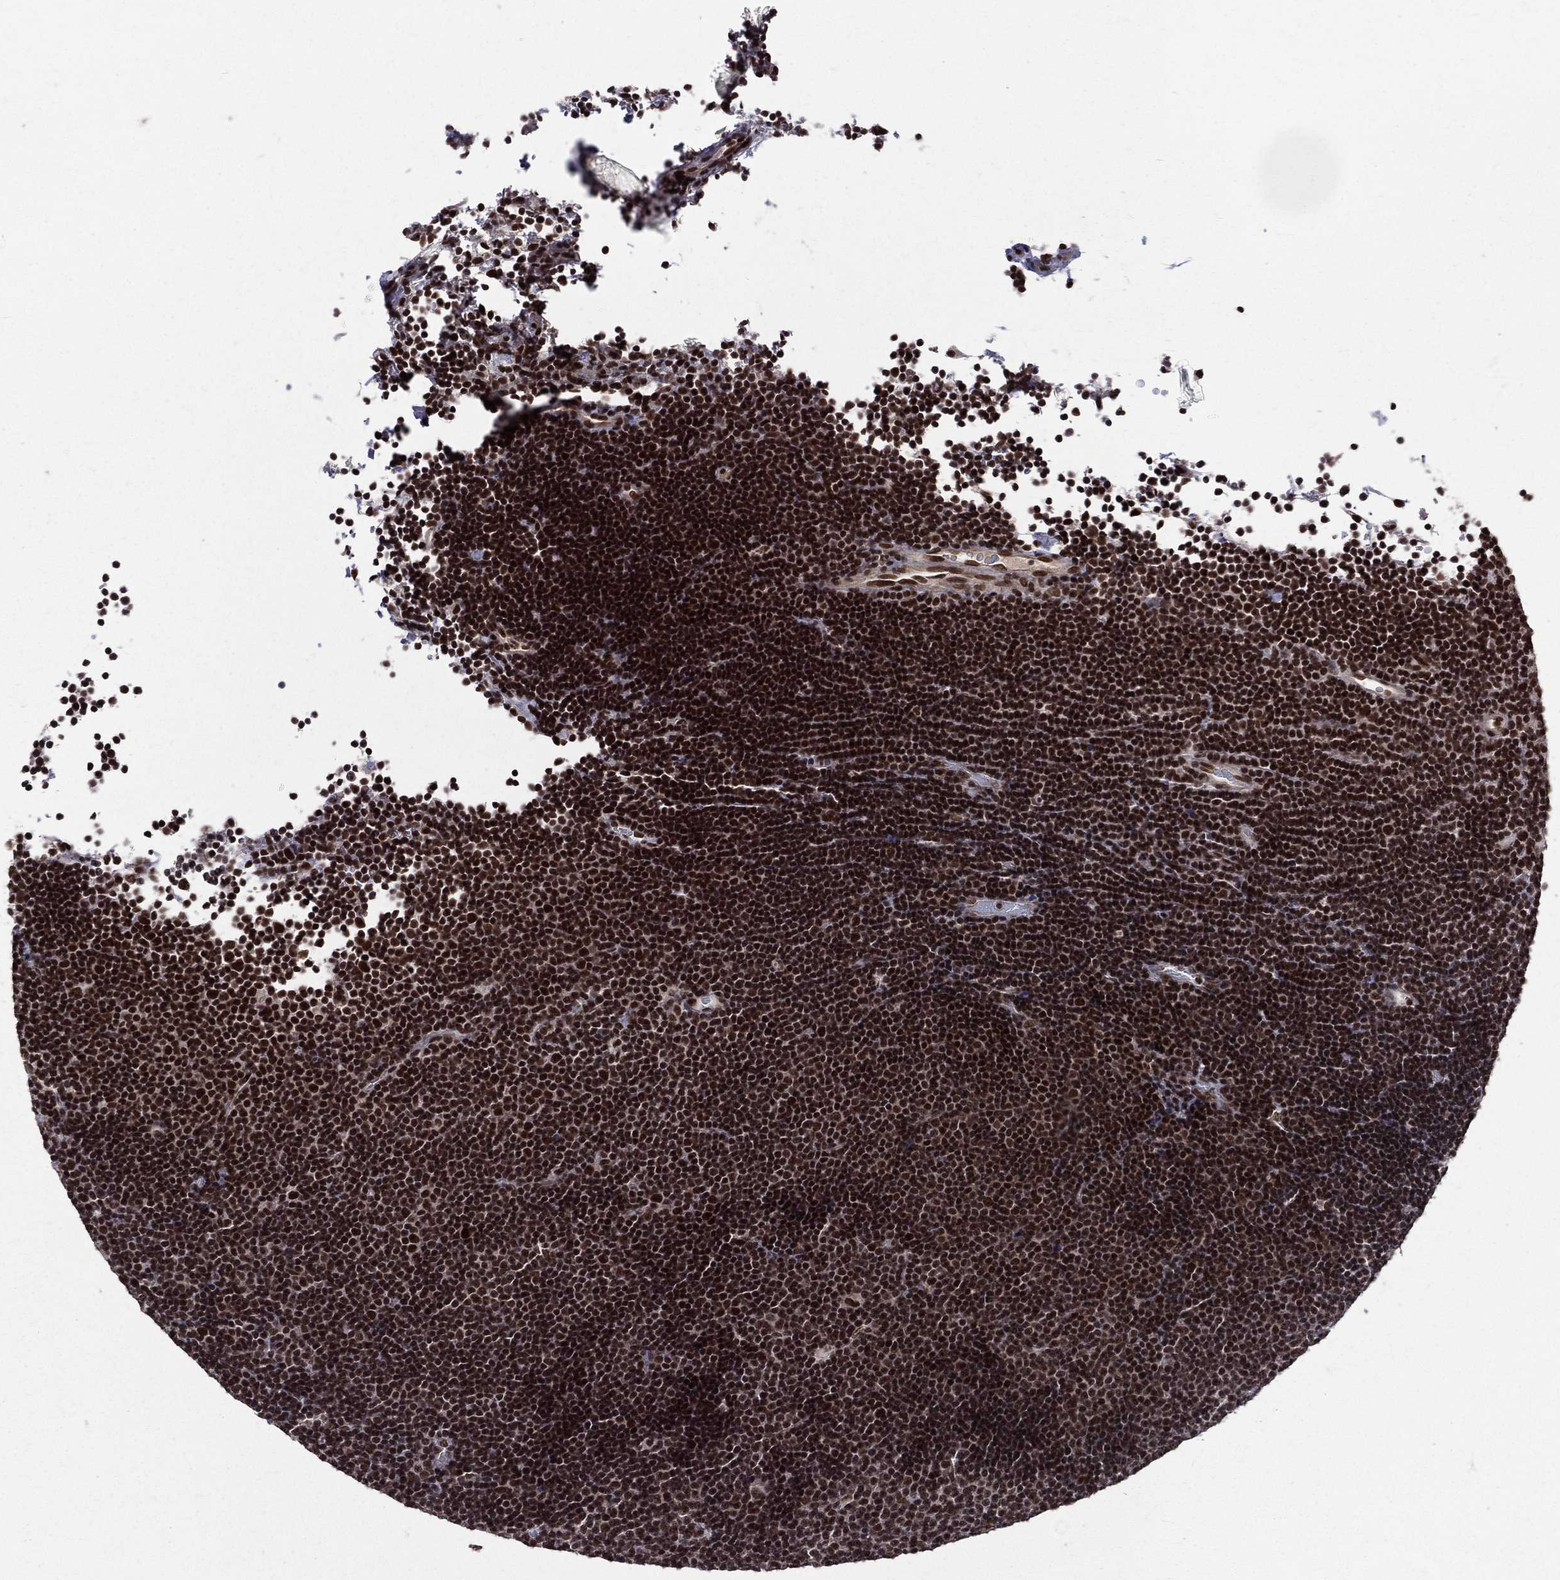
{"staining": {"intensity": "strong", "quantity": ">75%", "location": "nuclear"}, "tissue": "lymphoma", "cell_type": "Tumor cells", "image_type": "cancer", "snomed": [{"axis": "morphology", "description": "Malignant lymphoma, non-Hodgkin's type, Low grade"}, {"axis": "topography", "description": "Brain"}], "caption": "Low-grade malignant lymphoma, non-Hodgkin's type was stained to show a protein in brown. There is high levels of strong nuclear staining in about >75% of tumor cells.", "gene": "SMC3", "patient": {"sex": "female", "age": 66}}